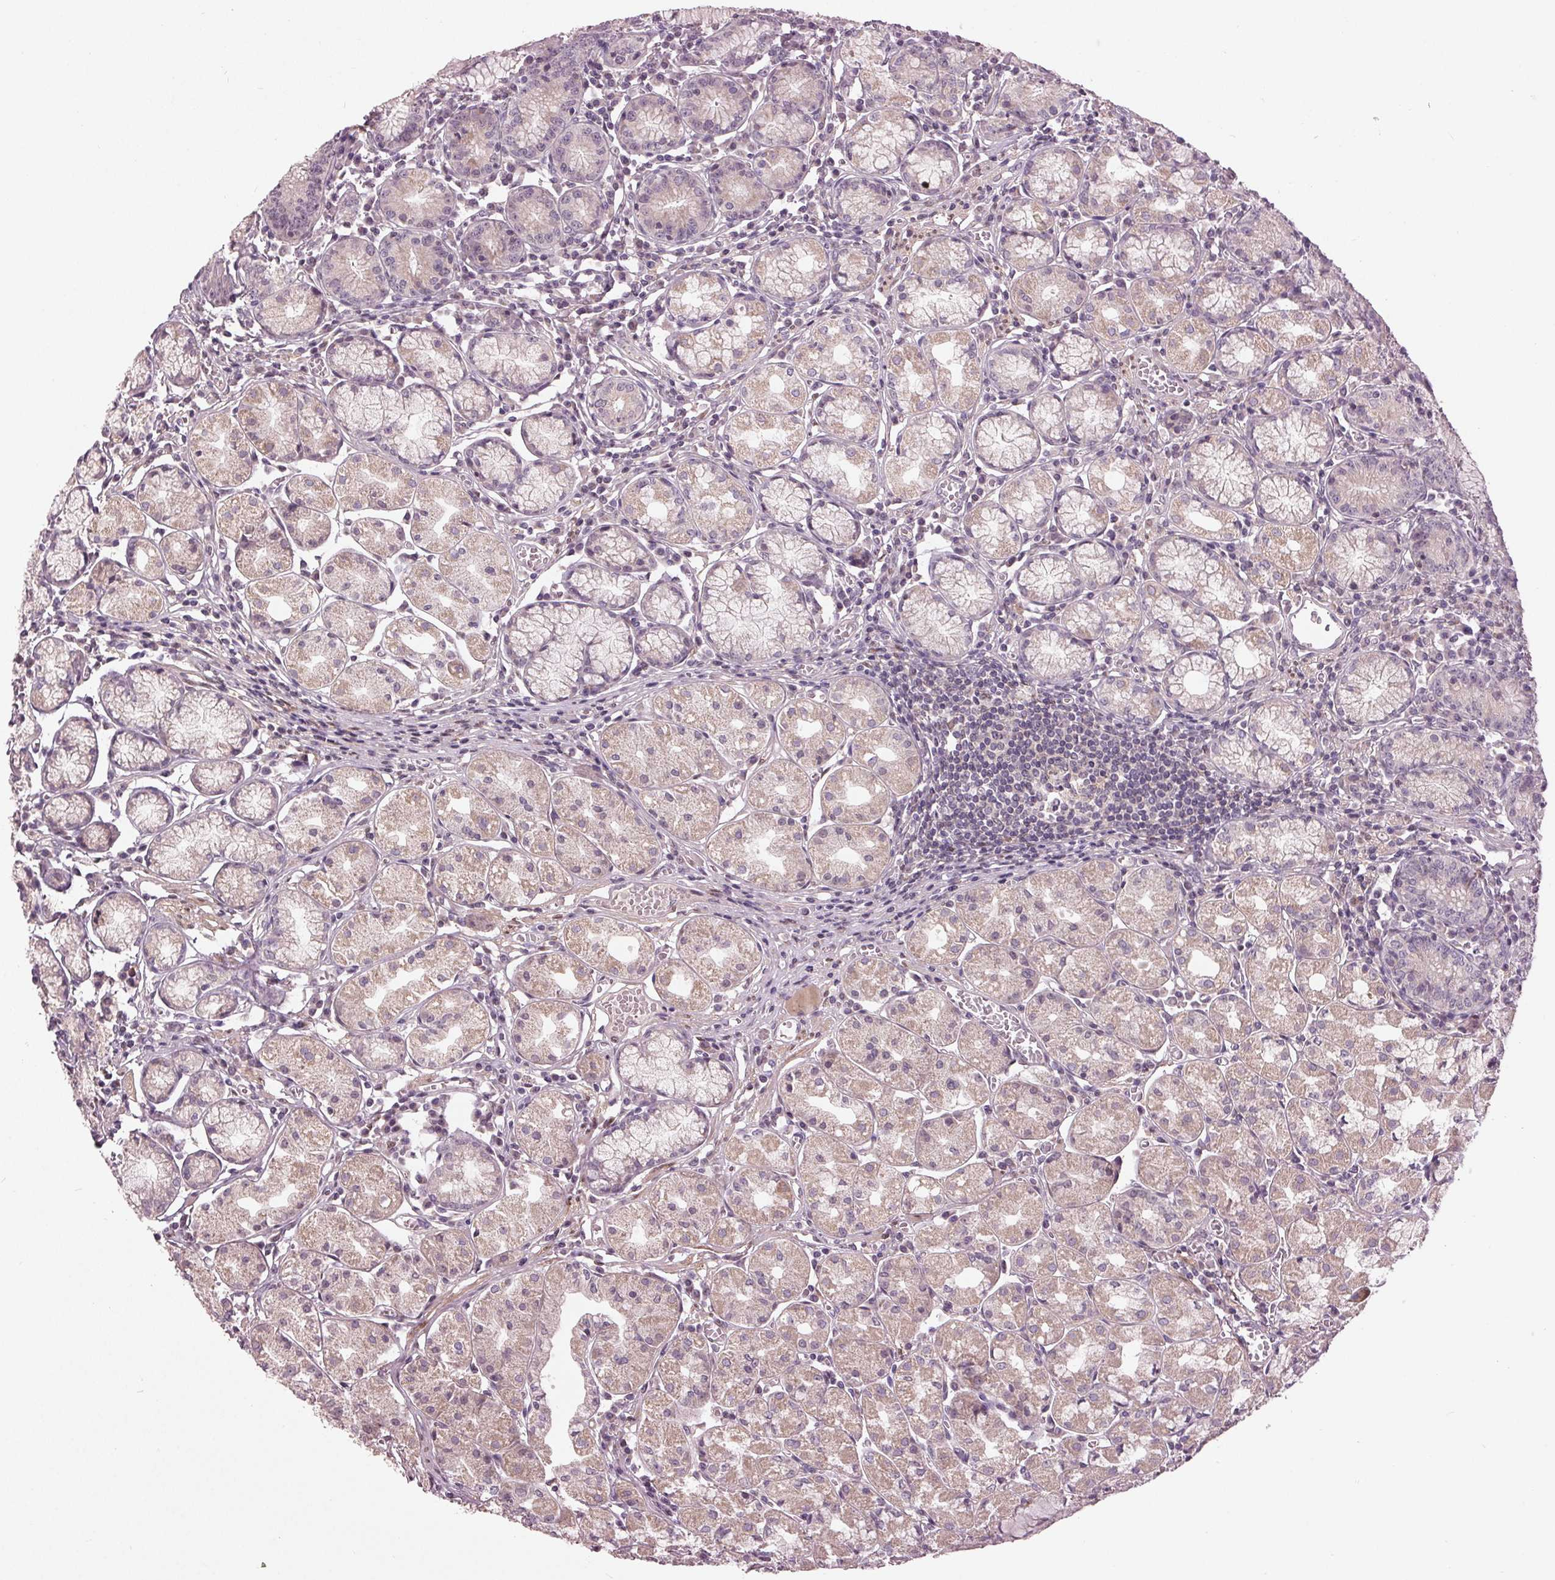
{"staining": {"intensity": "weak", "quantity": "<25%", "location": "cytoplasmic/membranous"}, "tissue": "stomach", "cell_type": "Glandular cells", "image_type": "normal", "snomed": [{"axis": "morphology", "description": "Normal tissue, NOS"}, {"axis": "topography", "description": "Stomach"}], "caption": "Stomach was stained to show a protein in brown. There is no significant expression in glandular cells. Nuclei are stained in blue.", "gene": "ZNF605", "patient": {"sex": "male", "age": 55}}